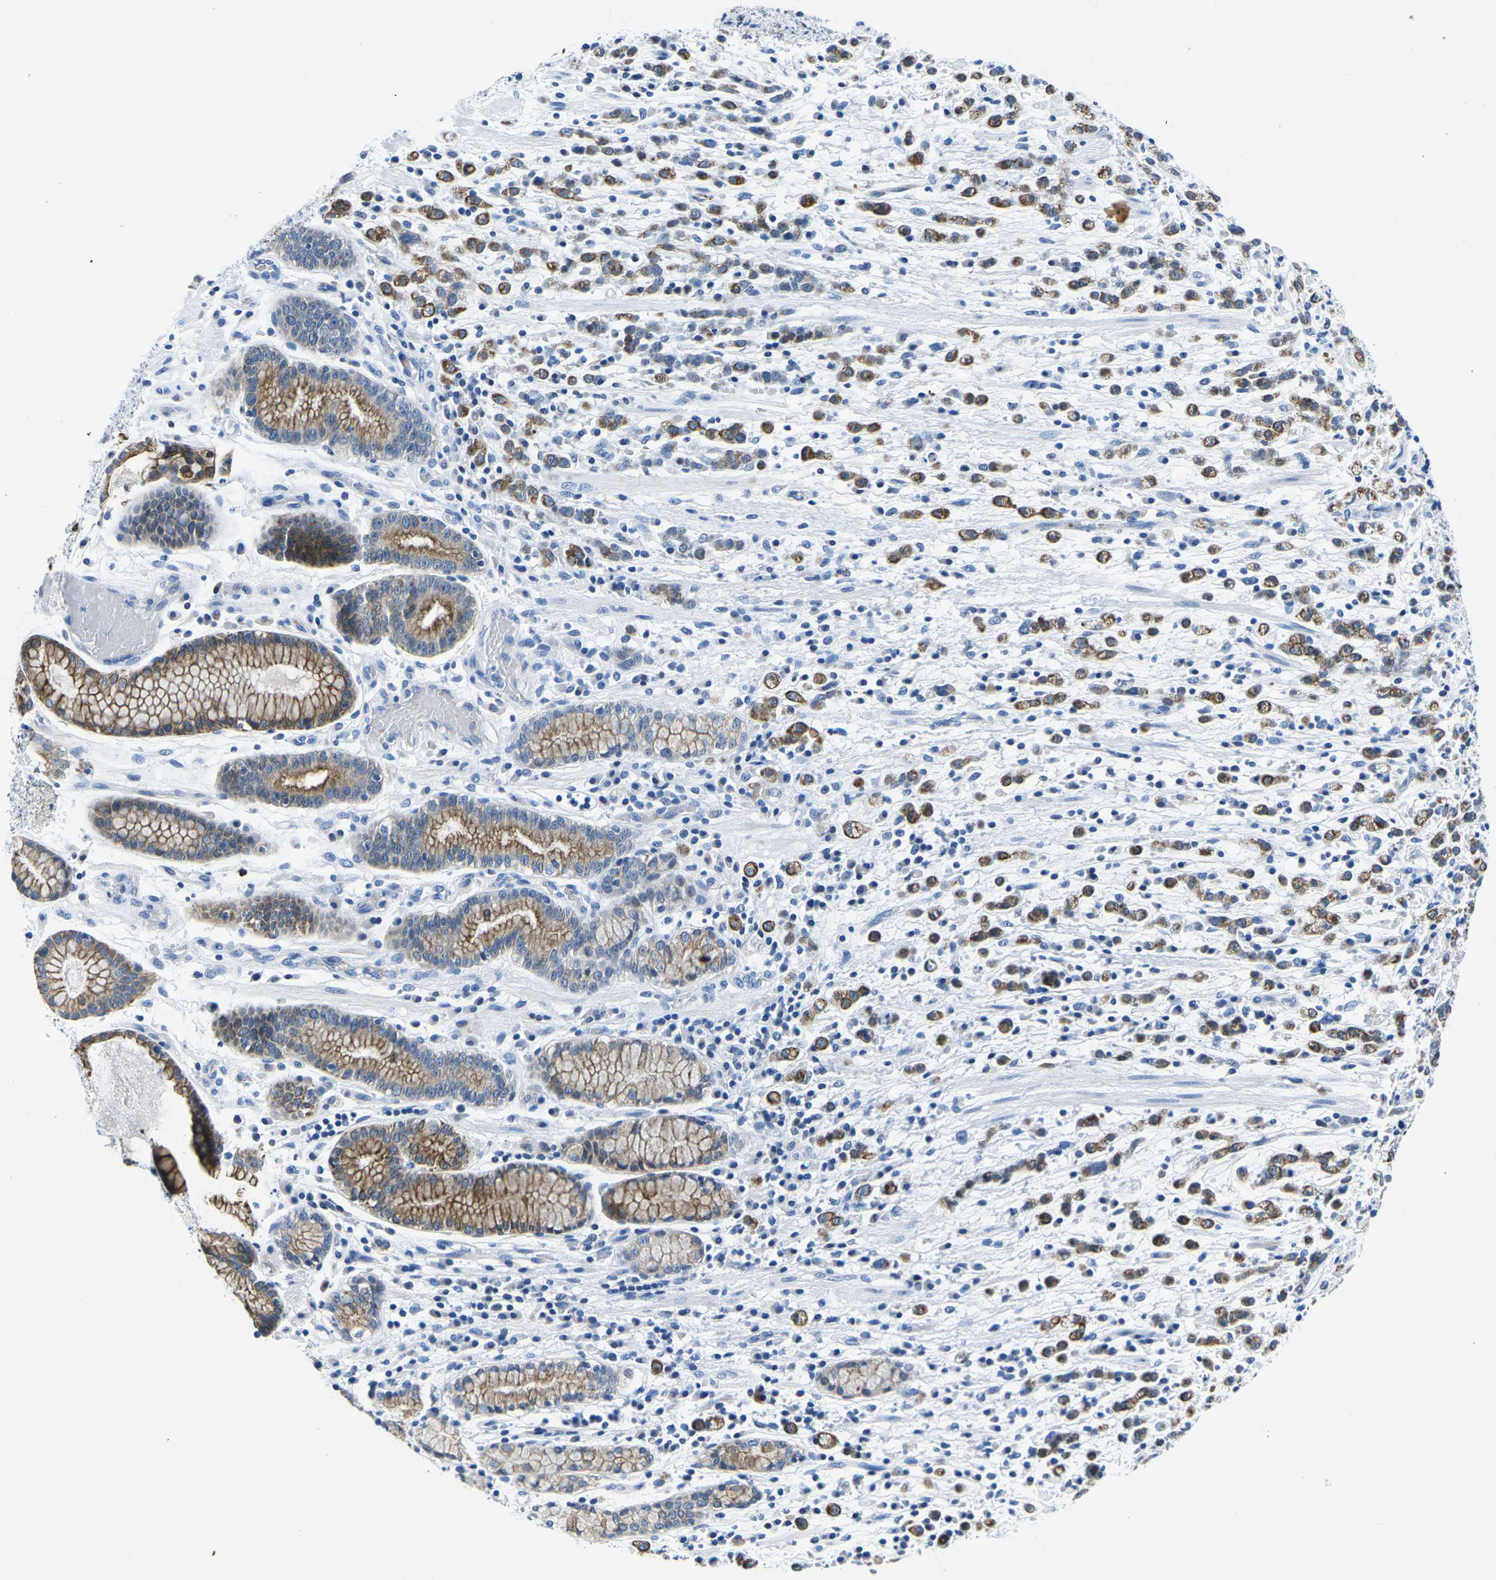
{"staining": {"intensity": "moderate", "quantity": ">75%", "location": "cytoplasmic/membranous"}, "tissue": "stomach cancer", "cell_type": "Tumor cells", "image_type": "cancer", "snomed": [{"axis": "morphology", "description": "Adenocarcinoma, NOS"}, {"axis": "topography", "description": "Stomach, lower"}], "caption": "About >75% of tumor cells in human stomach cancer display moderate cytoplasmic/membranous protein positivity as visualized by brown immunohistochemical staining.", "gene": "TM6SF1", "patient": {"sex": "male", "age": 88}}